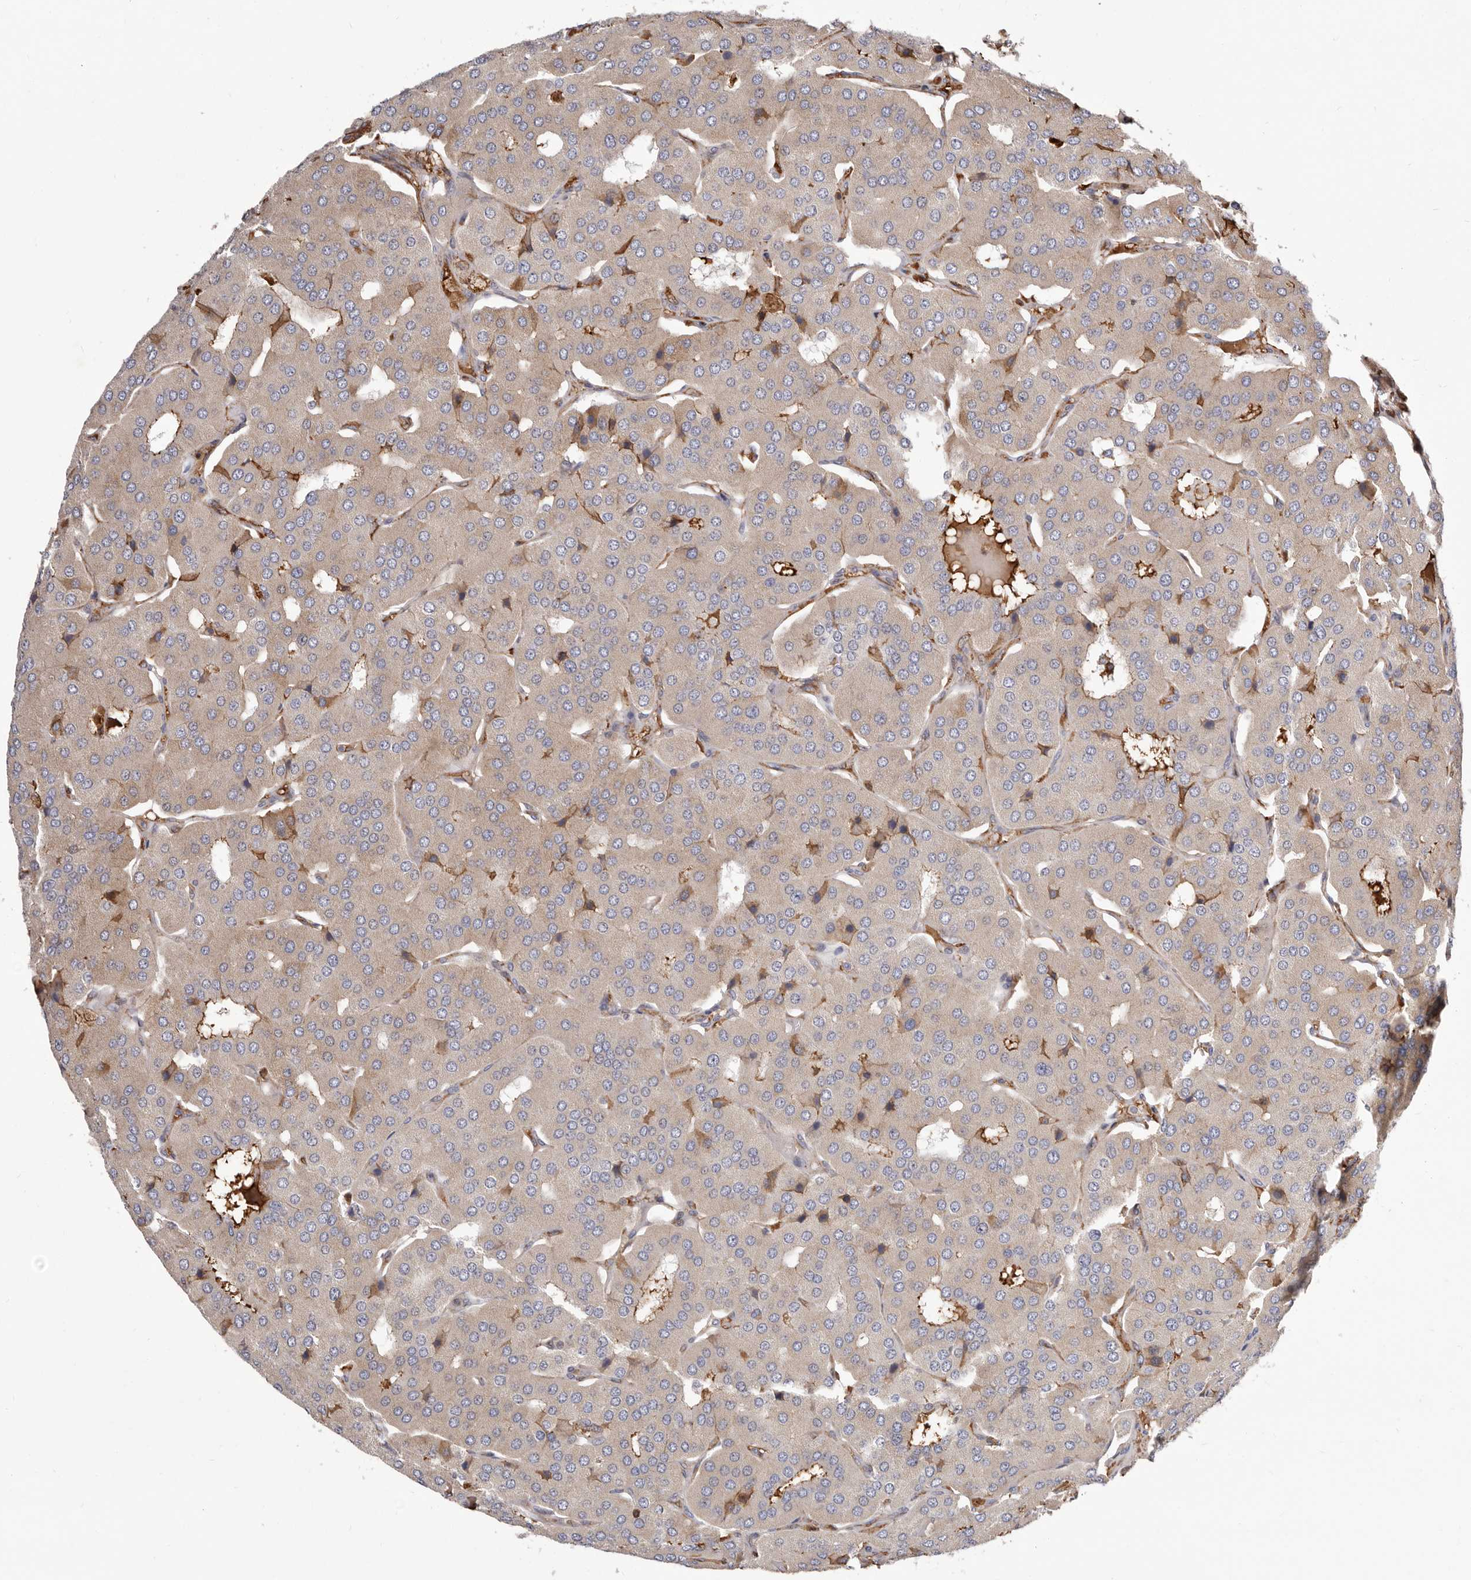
{"staining": {"intensity": "weak", "quantity": "25%-75%", "location": "cytoplasmic/membranous"}, "tissue": "parathyroid gland", "cell_type": "Glandular cells", "image_type": "normal", "snomed": [{"axis": "morphology", "description": "Normal tissue, NOS"}, {"axis": "morphology", "description": "Adenoma, NOS"}, {"axis": "topography", "description": "Parathyroid gland"}], "caption": "Weak cytoplasmic/membranous positivity for a protein is identified in approximately 25%-75% of glandular cells of unremarkable parathyroid gland using IHC.", "gene": "NUBPL", "patient": {"sex": "female", "age": 86}}